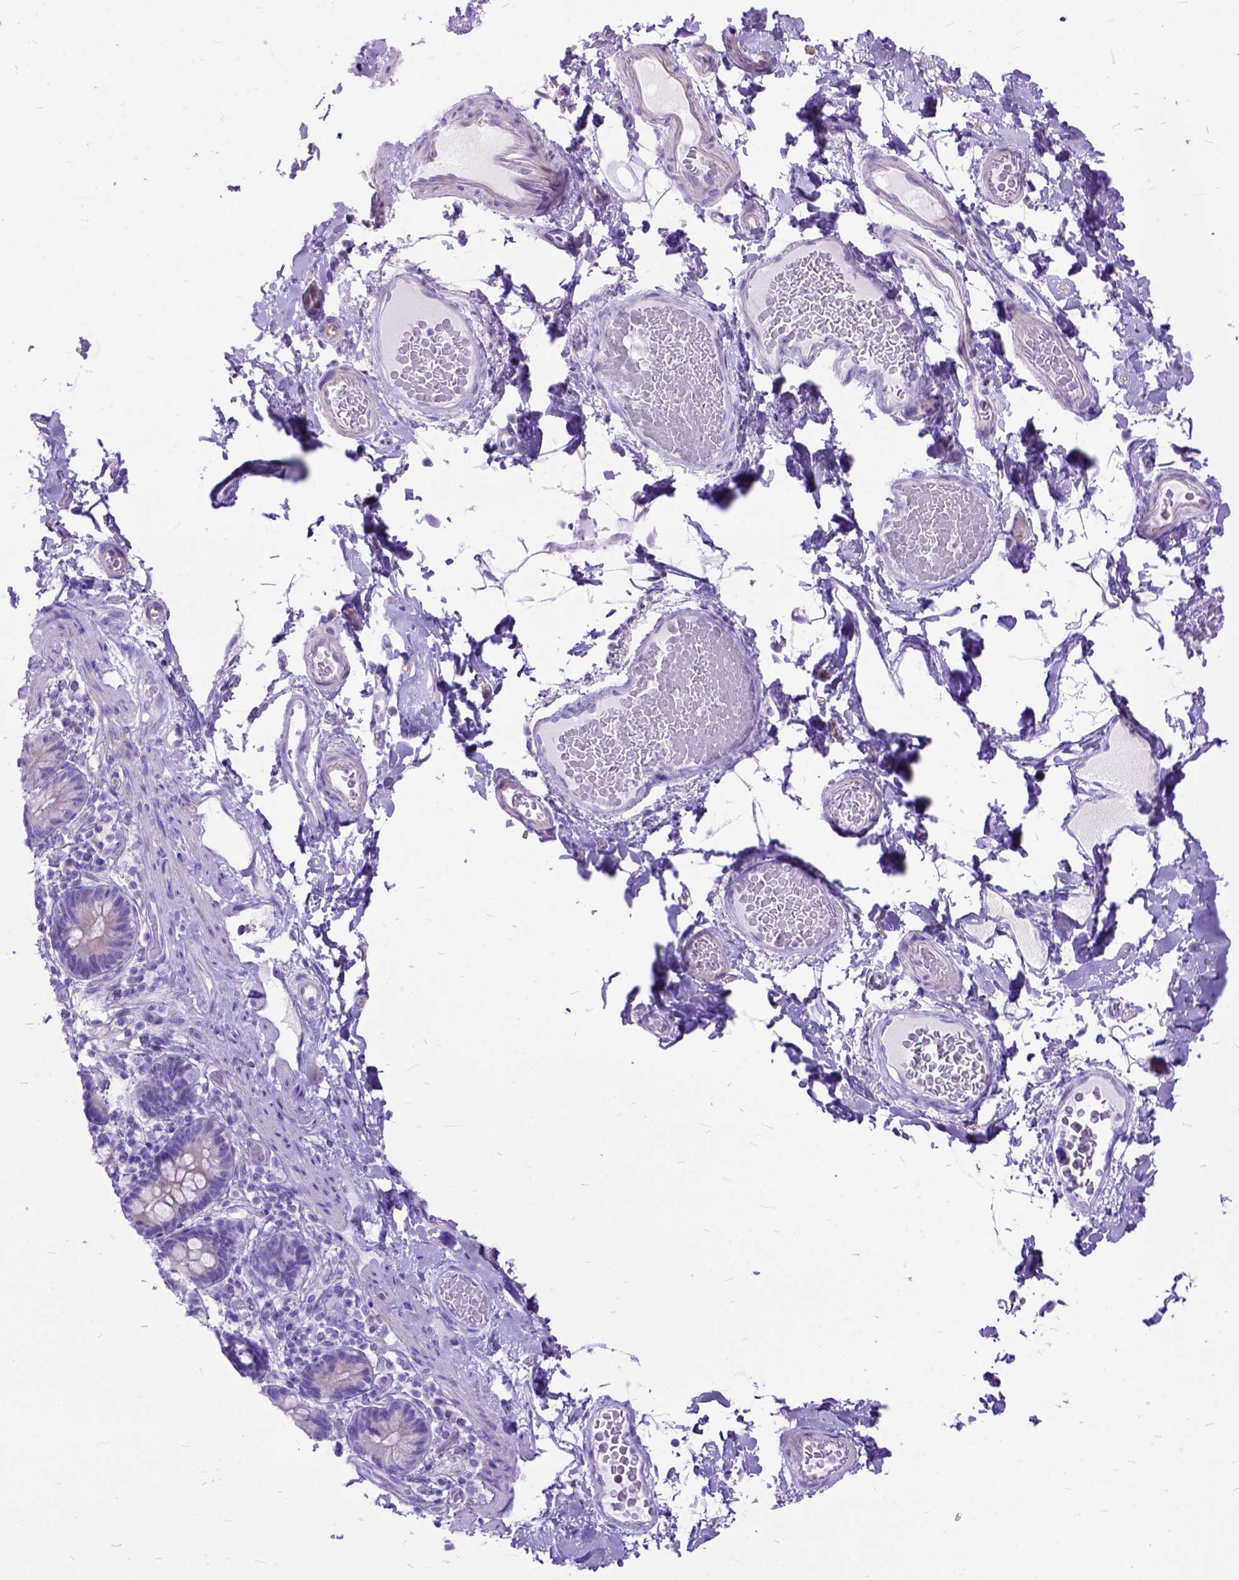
{"staining": {"intensity": "negative", "quantity": "none", "location": "none"}, "tissue": "smooth muscle", "cell_type": "Smooth muscle cells", "image_type": "normal", "snomed": [{"axis": "morphology", "description": "Normal tissue, NOS"}, {"axis": "topography", "description": "Smooth muscle"}, {"axis": "topography", "description": "Colon"}], "caption": "A micrograph of human smooth muscle is negative for staining in smooth muscle cells.", "gene": "DNAH2", "patient": {"sex": "male", "age": 73}}